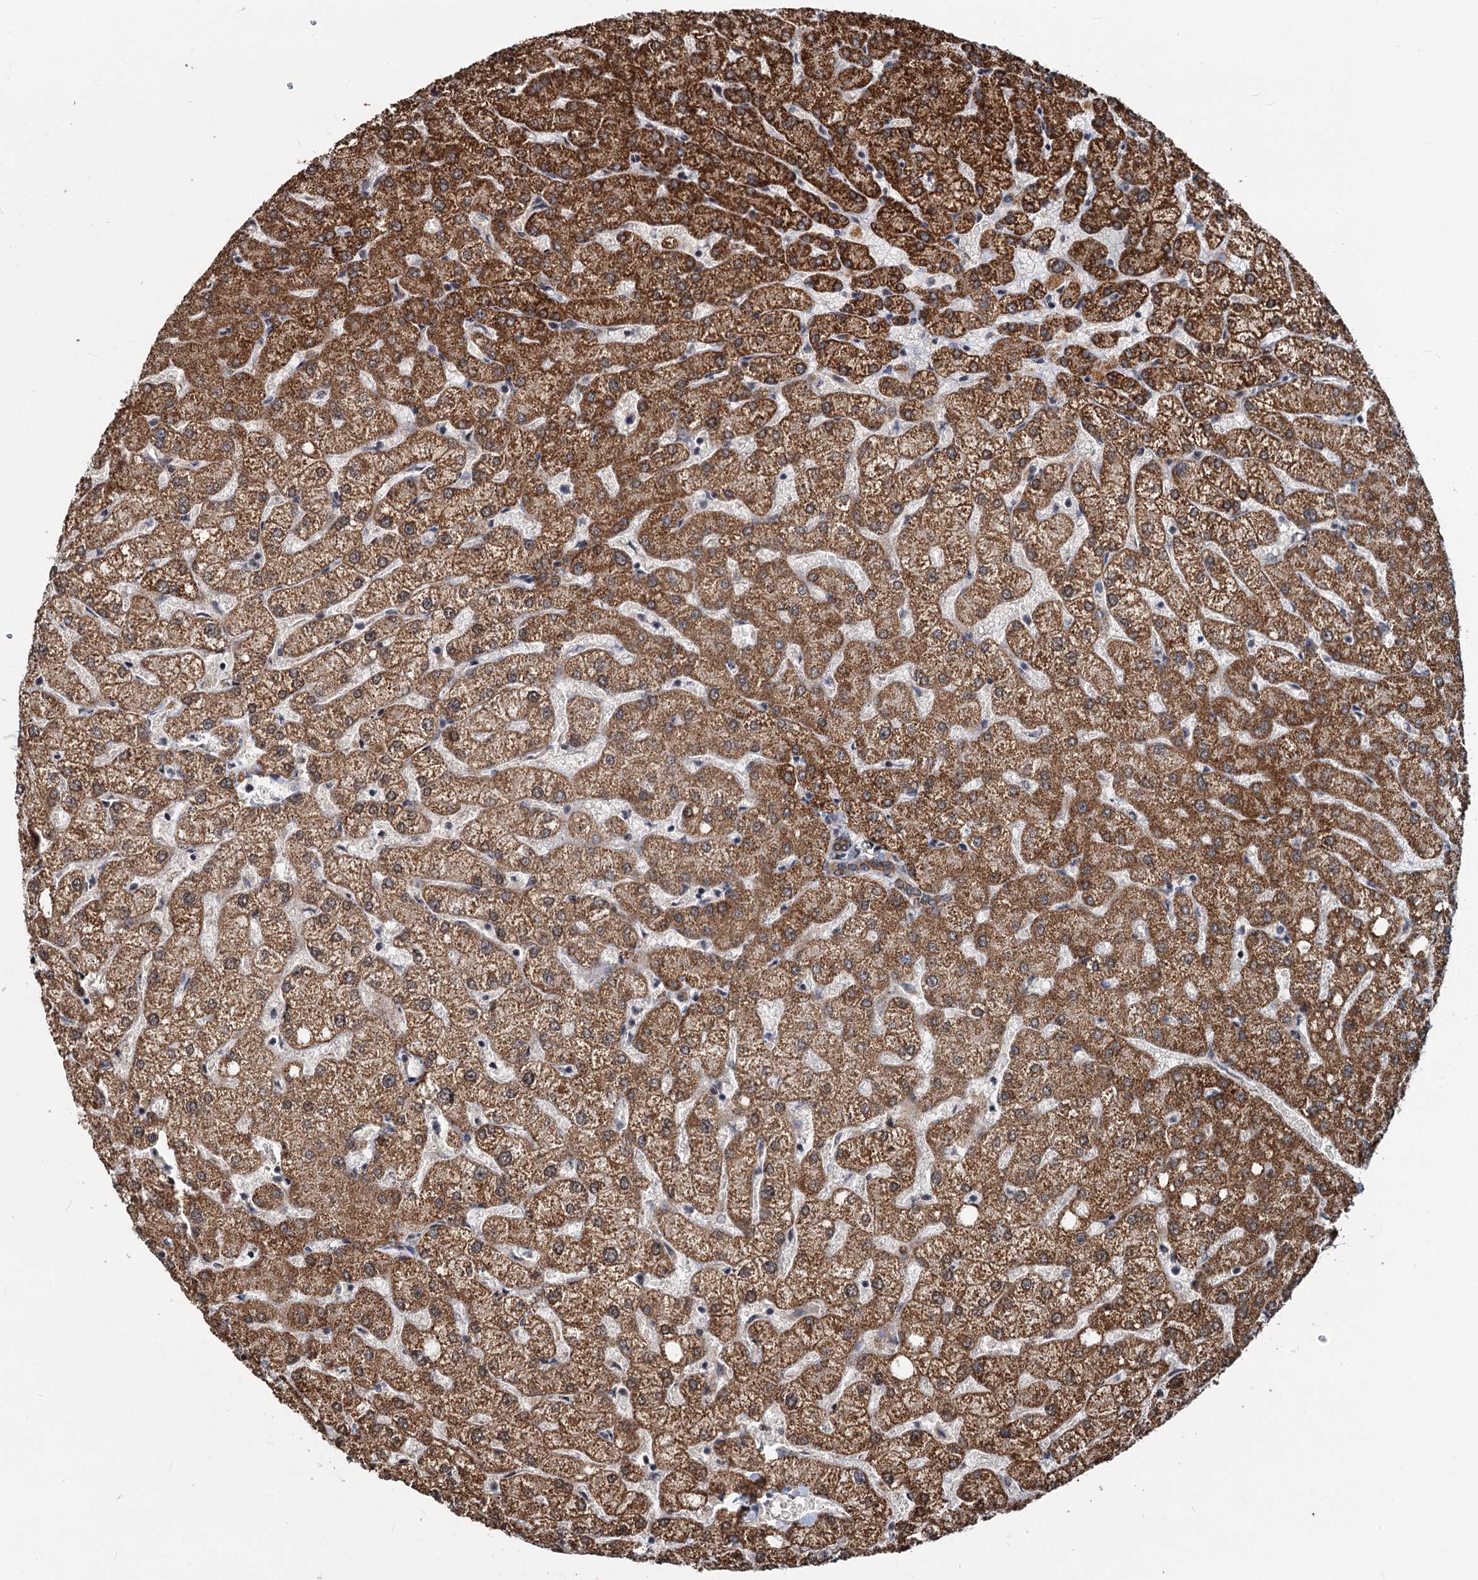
{"staining": {"intensity": "moderate", "quantity": ">75%", "location": "cytoplasmic/membranous"}, "tissue": "liver", "cell_type": "Cholangiocytes", "image_type": "normal", "snomed": [{"axis": "morphology", "description": "Normal tissue, NOS"}, {"axis": "topography", "description": "Liver"}], "caption": "Brown immunohistochemical staining in normal liver demonstrates moderate cytoplasmic/membranous staining in approximately >75% of cholangiocytes. The protein is shown in brown color, while the nuclei are stained blue.", "gene": "RITA1", "patient": {"sex": "female", "age": 54}}